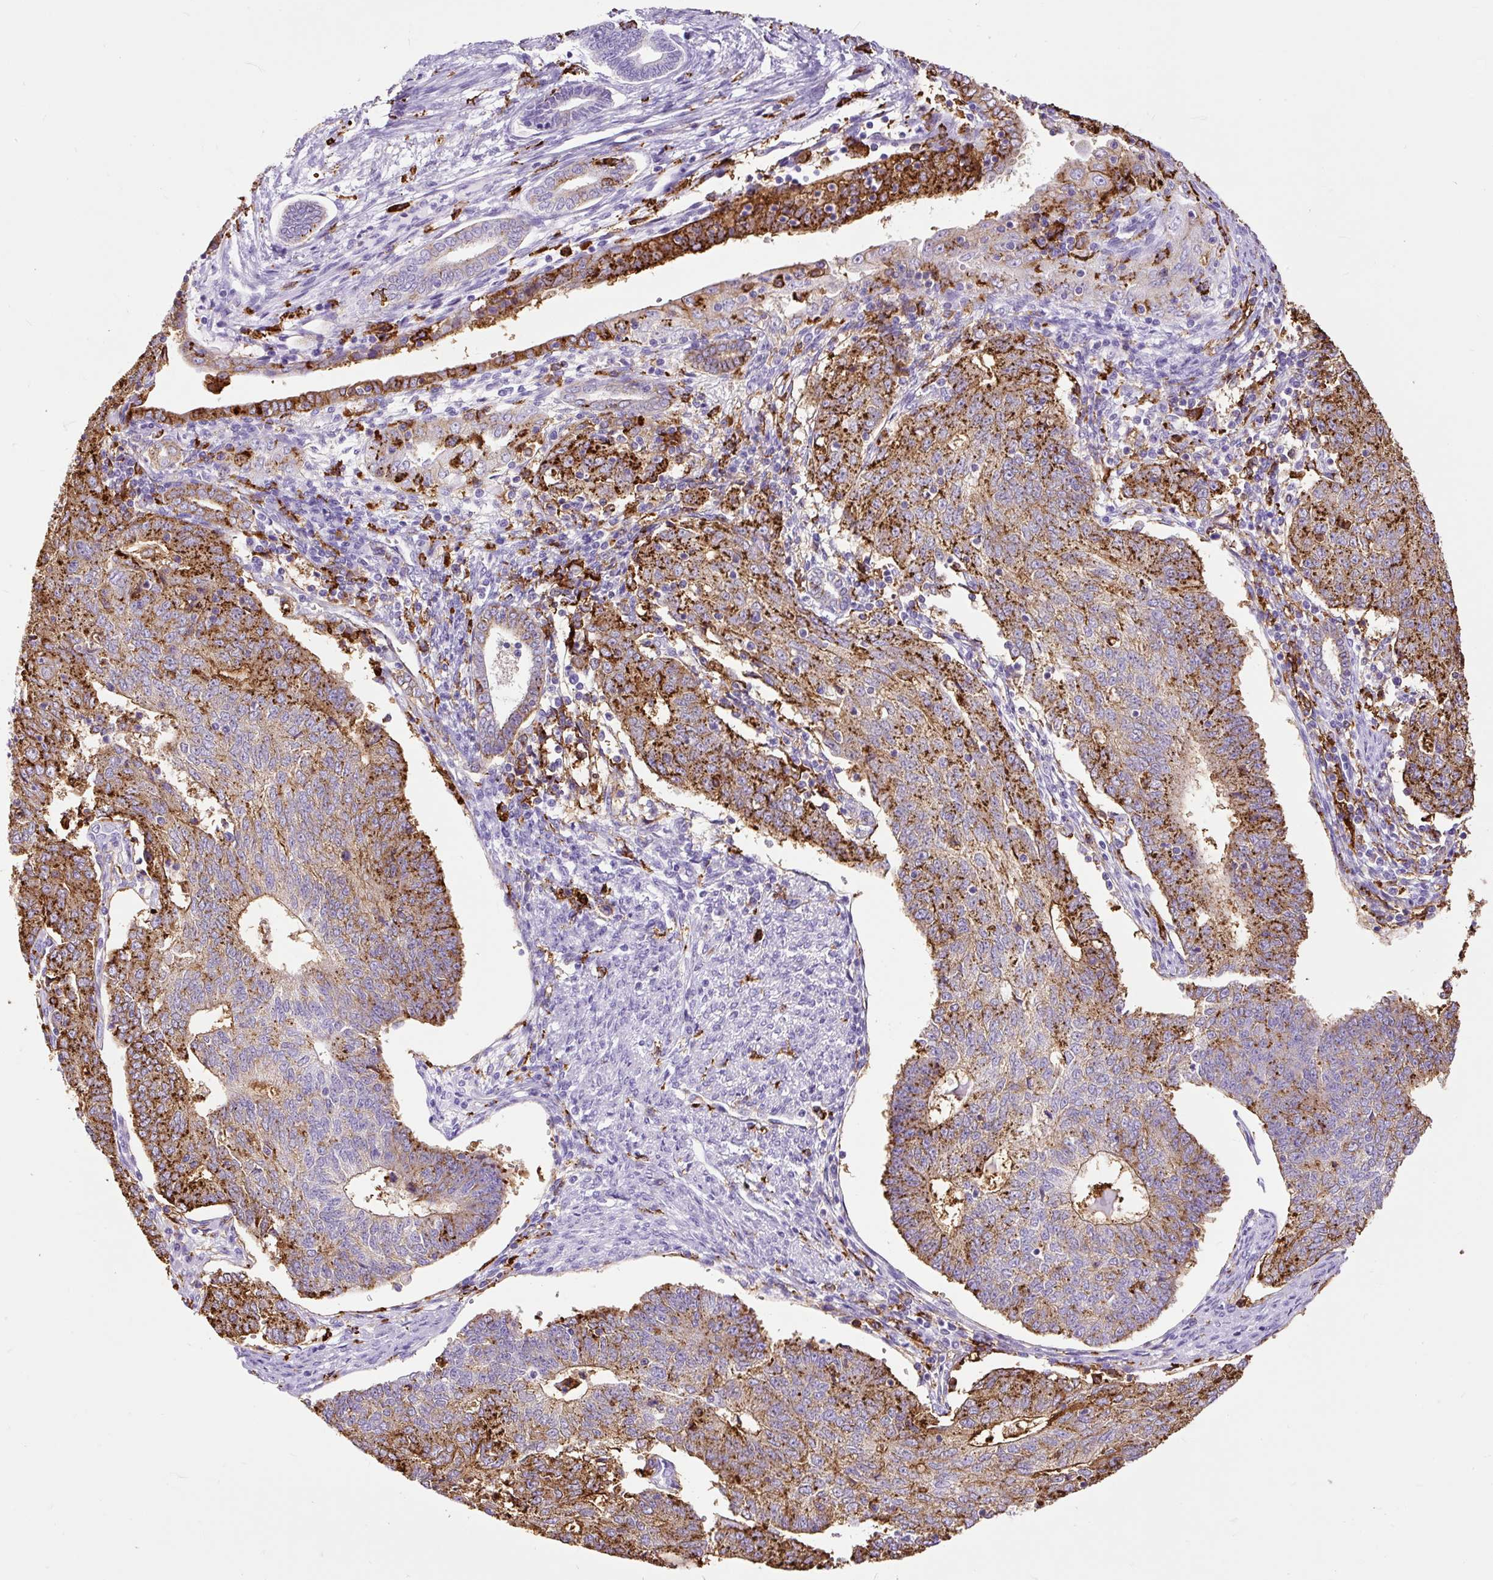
{"staining": {"intensity": "strong", "quantity": "25%-75%", "location": "cytoplasmic/membranous"}, "tissue": "endometrial cancer", "cell_type": "Tumor cells", "image_type": "cancer", "snomed": [{"axis": "morphology", "description": "Adenocarcinoma, NOS"}, {"axis": "topography", "description": "Endometrium"}], "caption": "Immunohistochemical staining of human endometrial adenocarcinoma demonstrates high levels of strong cytoplasmic/membranous protein expression in approximately 25%-75% of tumor cells.", "gene": "HLA-DRA", "patient": {"sex": "female", "age": 56}}